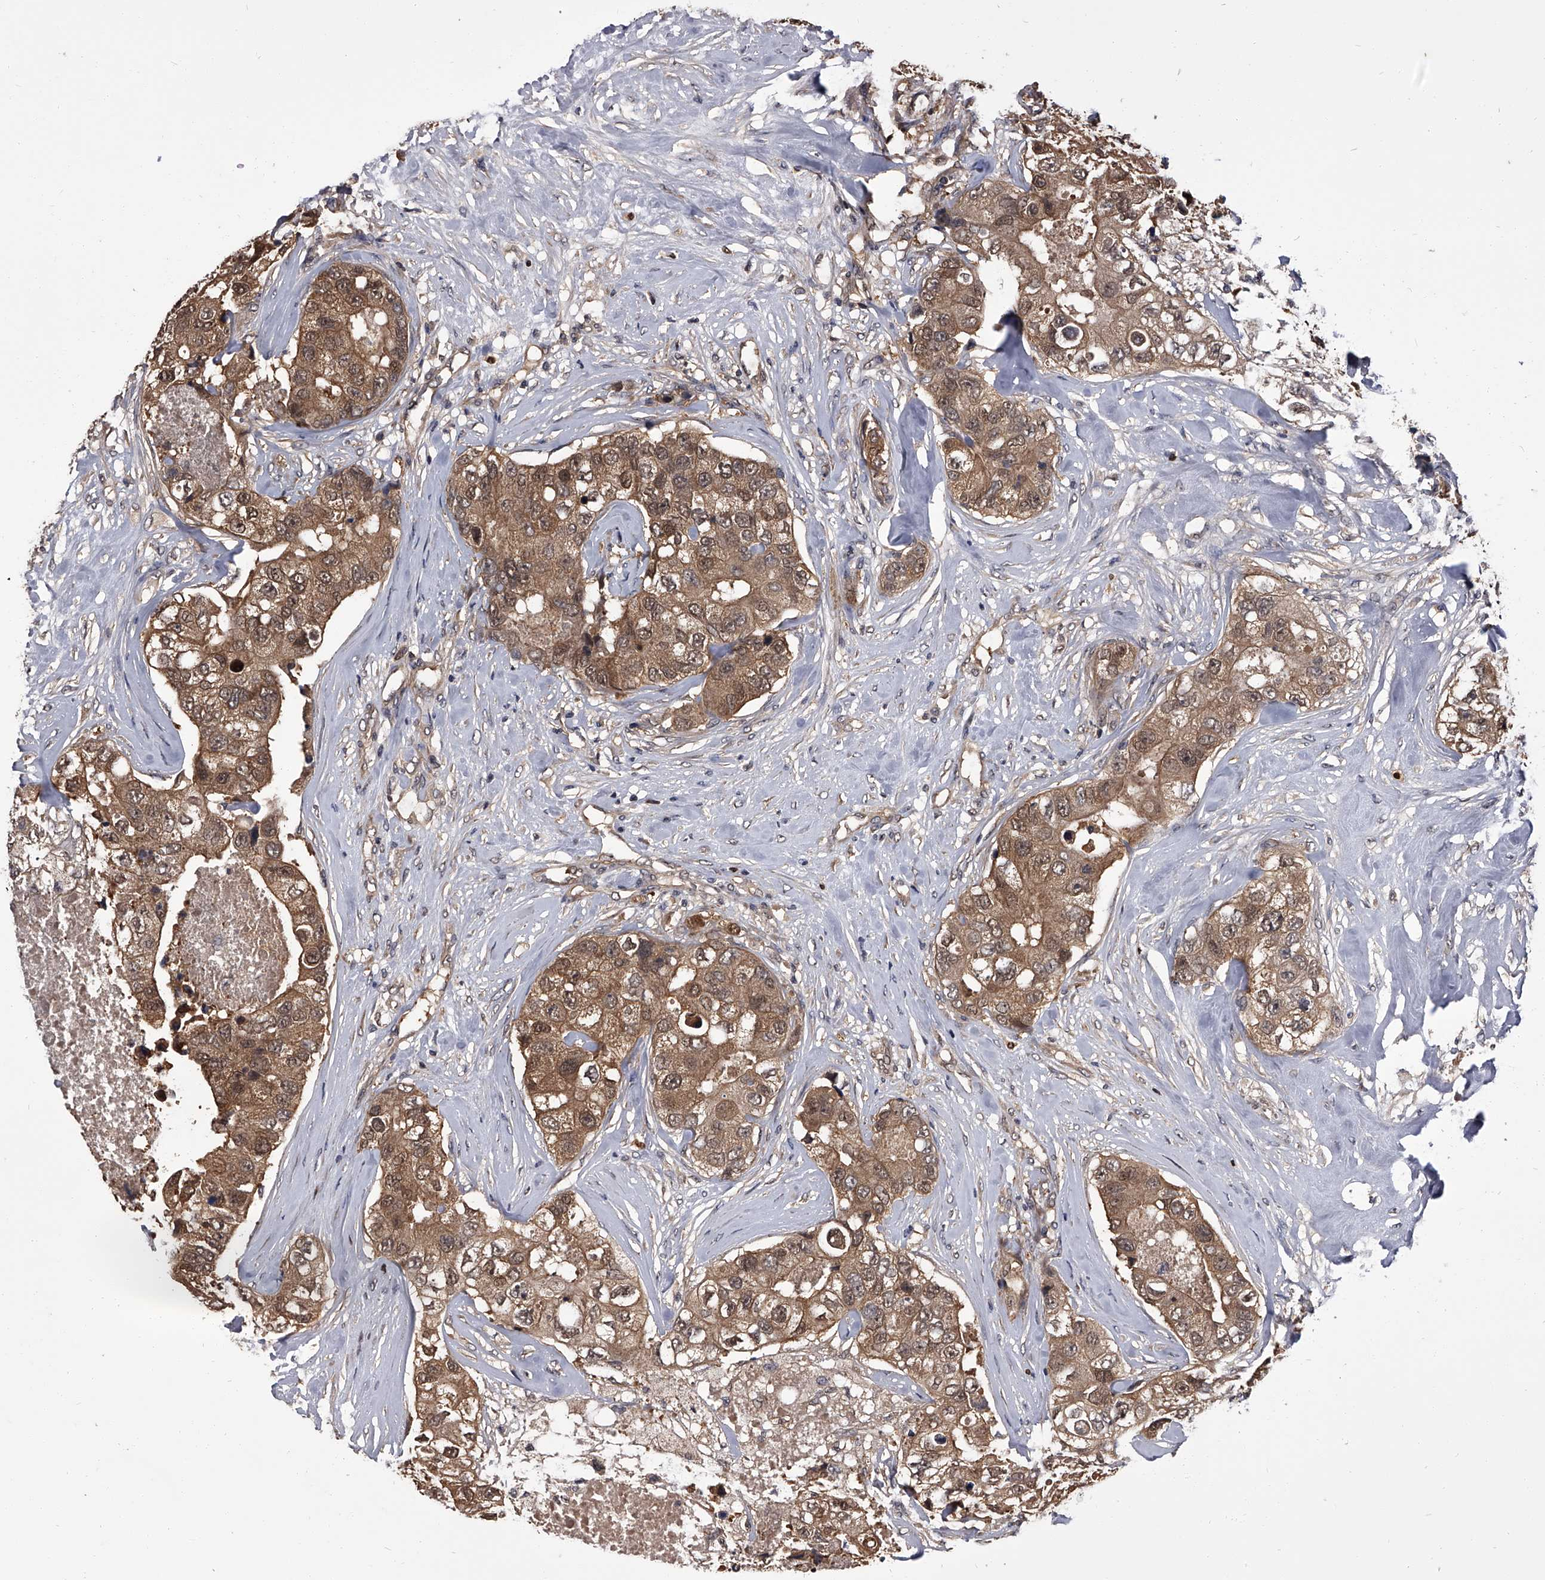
{"staining": {"intensity": "moderate", "quantity": ">75%", "location": "cytoplasmic/membranous,nuclear"}, "tissue": "breast cancer", "cell_type": "Tumor cells", "image_type": "cancer", "snomed": [{"axis": "morphology", "description": "Duct carcinoma"}, {"axis": "topography", "description": "Breast"}], "caption": "Human intraductal carcinoma (breast) stained with a protein marker demonstrates moderate staining in tumor cells.", "gene": "SLC18B1", "patient": {"sex": "female", "age": 62}}